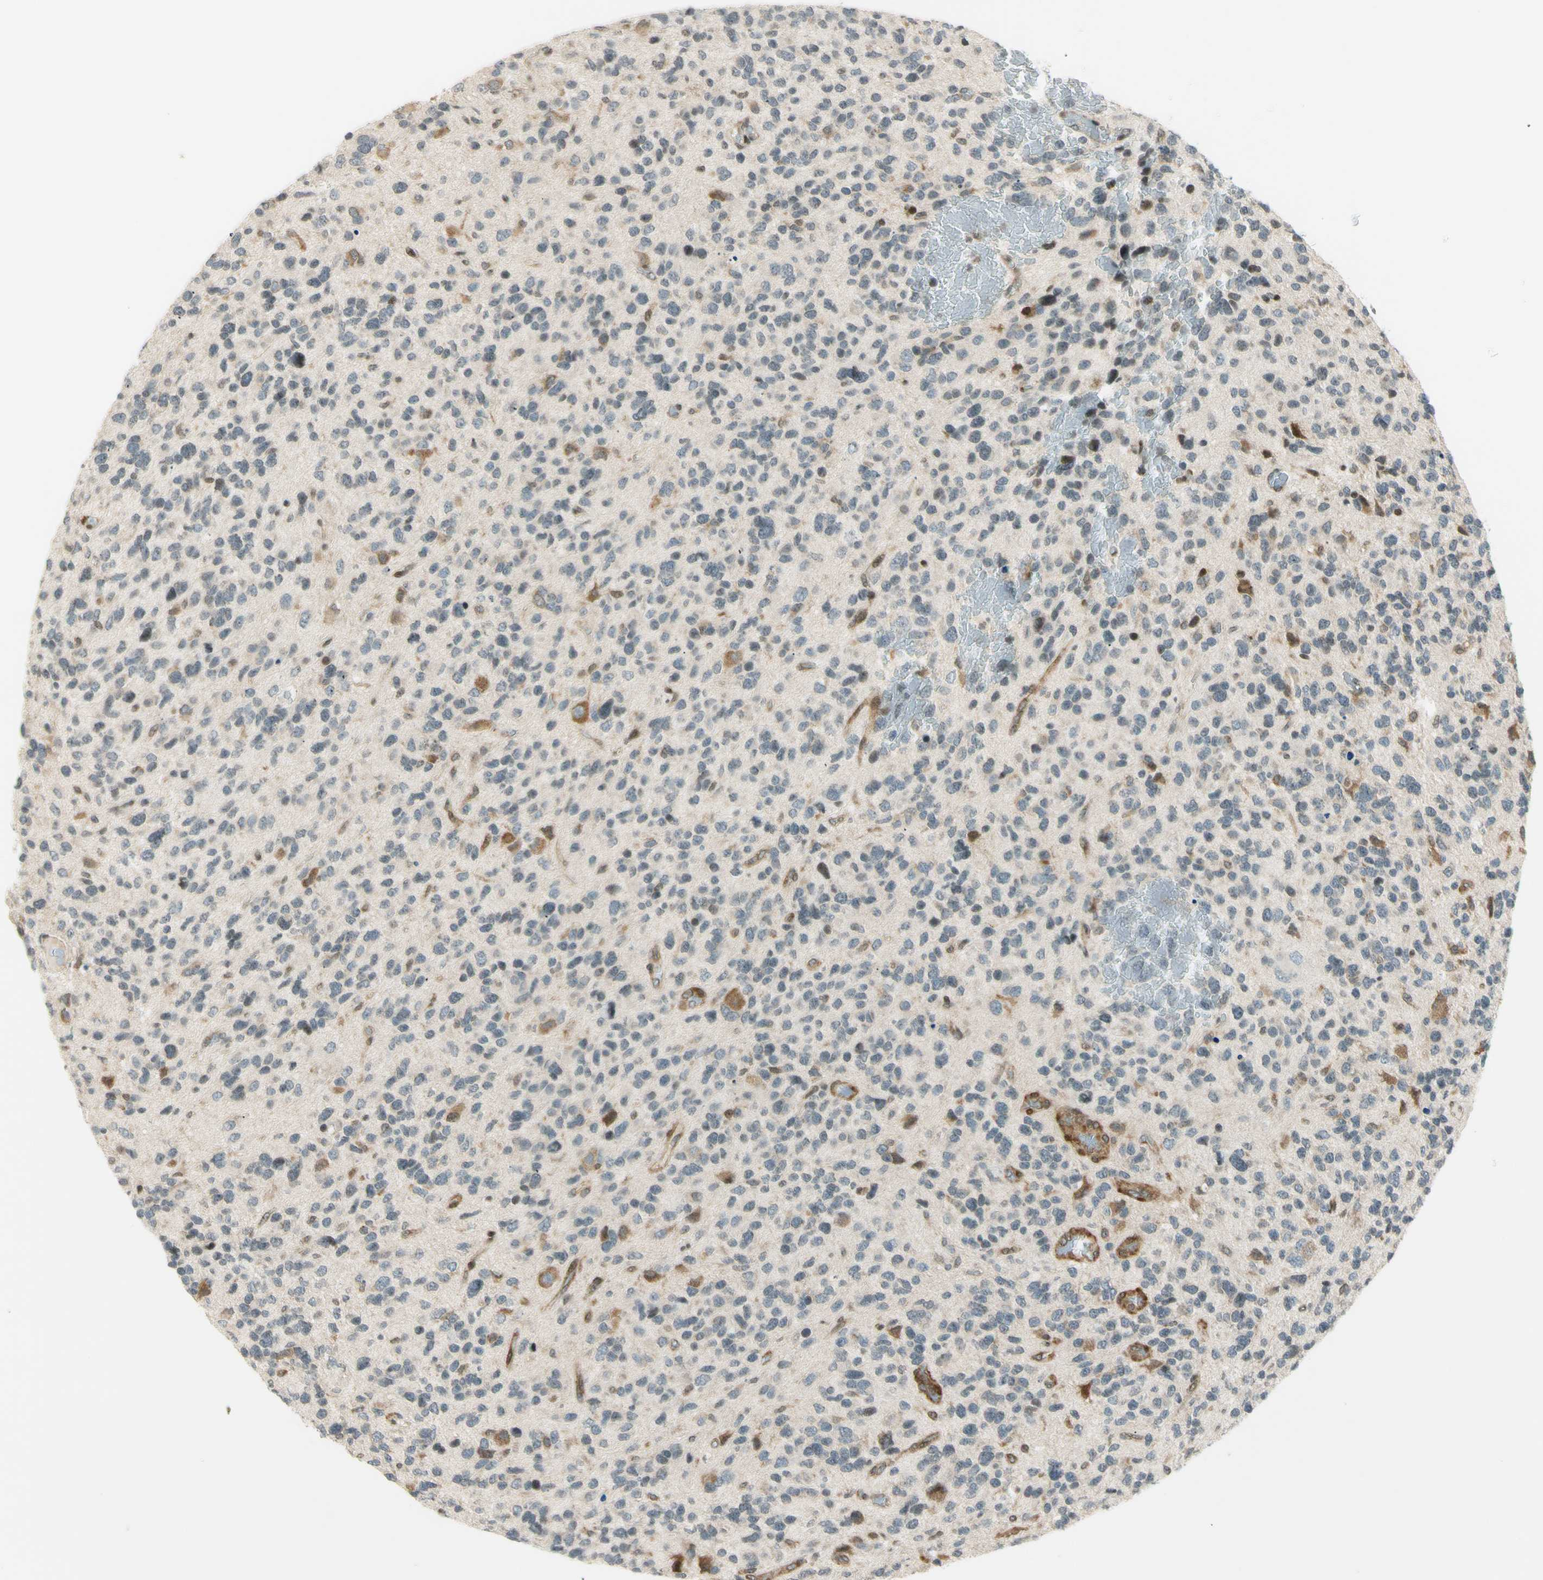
{"staining": {"intensity": "negative", "quantity": "none", "location": "none"}, "tissue": "glioma", "cell_type": "Tumor cells", "image_type": "cancer", "snomed": [{"axis": "morphology", "description": "Glioma, malignant, High grade"}, {"axis": "topography", "description": "Brain"}], "caption": "Immunohistochemistry (IHC) of human glioma exhibits no positivity in tumor cells.", "gene": "TPT1", "patient": {"sex": "female", "age": 58}}